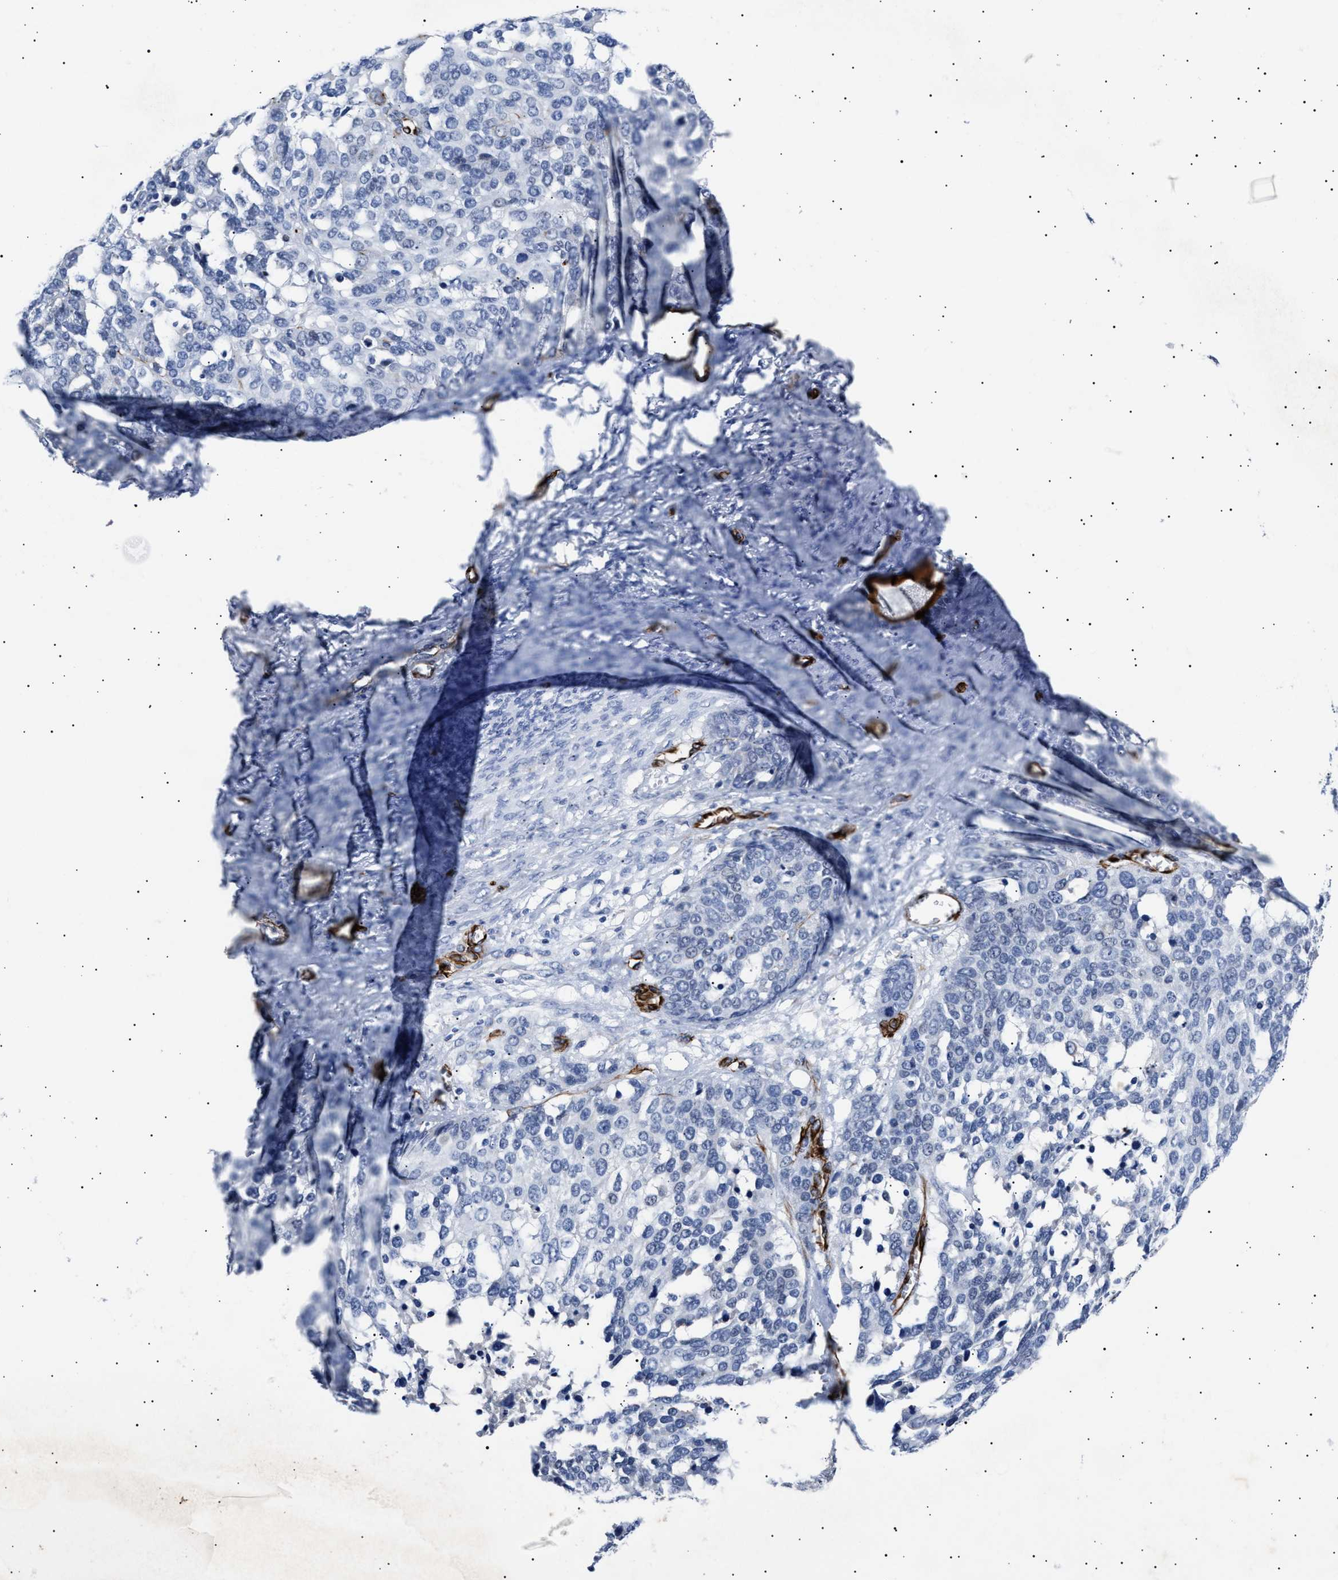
{"staining": {"intensity": "negative", "quantity": "none", "location": "none"}, "tissue": "ovarian cancer", "cell_type": "Tumor cells", "image_type": "cancer", "snomed": [{"axis": "morphology", "description": "Cystadenocarcinoma, serous, NOS"}, {"axis": "topography", "description": "Ovary"}], "caption": "High magnification brightfield microscopy of ovarian serous cystadenocarcinoma stained with DAB (brown) and counterstained with hematoxylin (blue): tumor cells show no significant positivity.", "gene": "OLFML2A", "patient": {"sex": "female", "age": 44}}